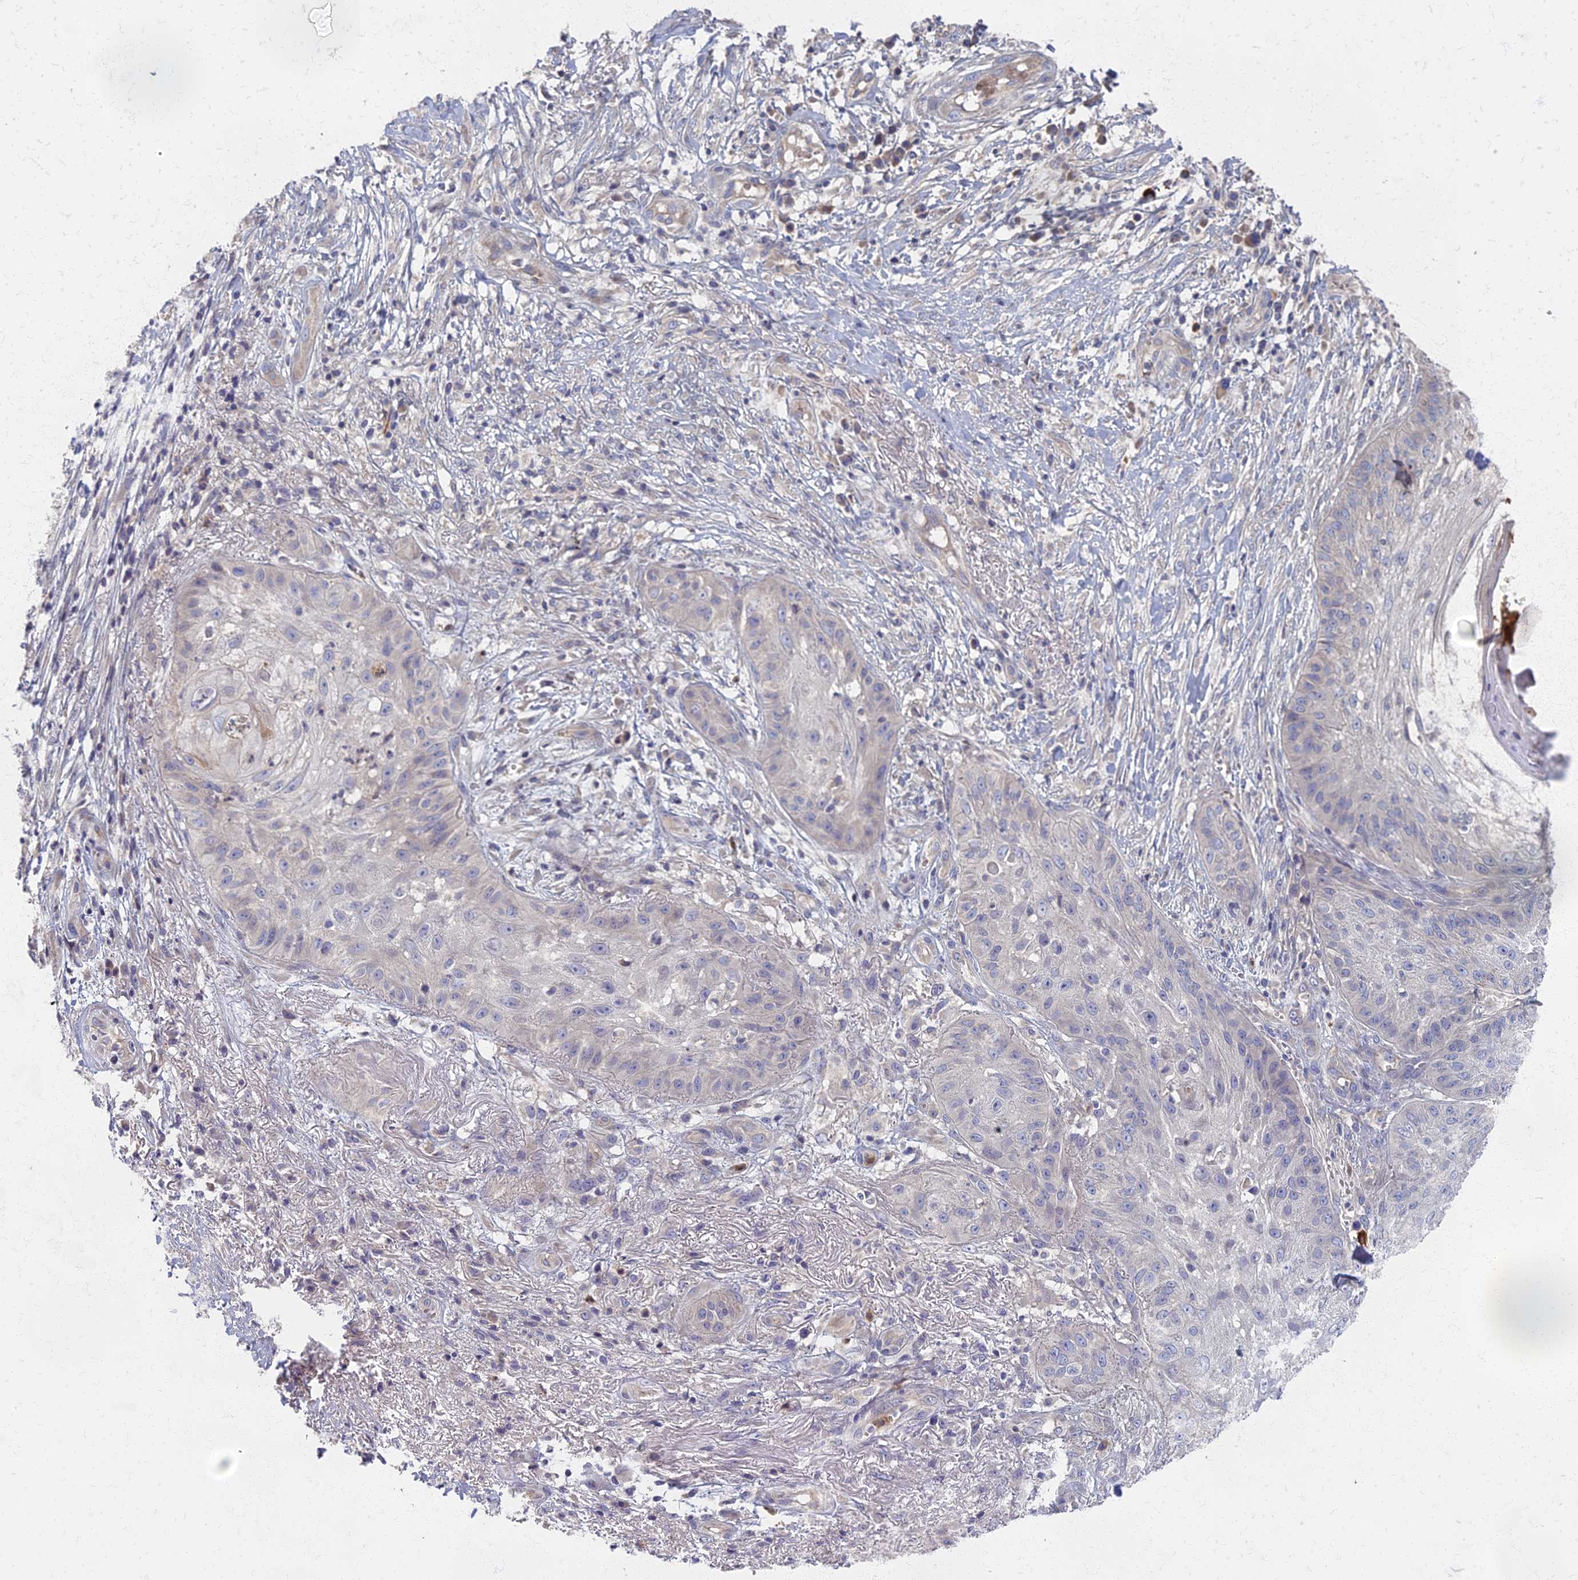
{"staining": {"intensity": "negative", "quantity": "none", "location": "none"}, "tissue": "skin cancer", "cell_type": "Tumor cells", "image_type": "cancer", "snomed": [{"axis": "morphology", "description": "Squamous cell carcinoma, NOS"}, {"axis": "topography", "description": "Skin"}], "caption": "A photomicrograph of human skin cancer (squamous cell carcinoma) is negative for staining in tumor cells.", "gene": "AP4E1", "patient": {"sex": "male", "age": 70}}